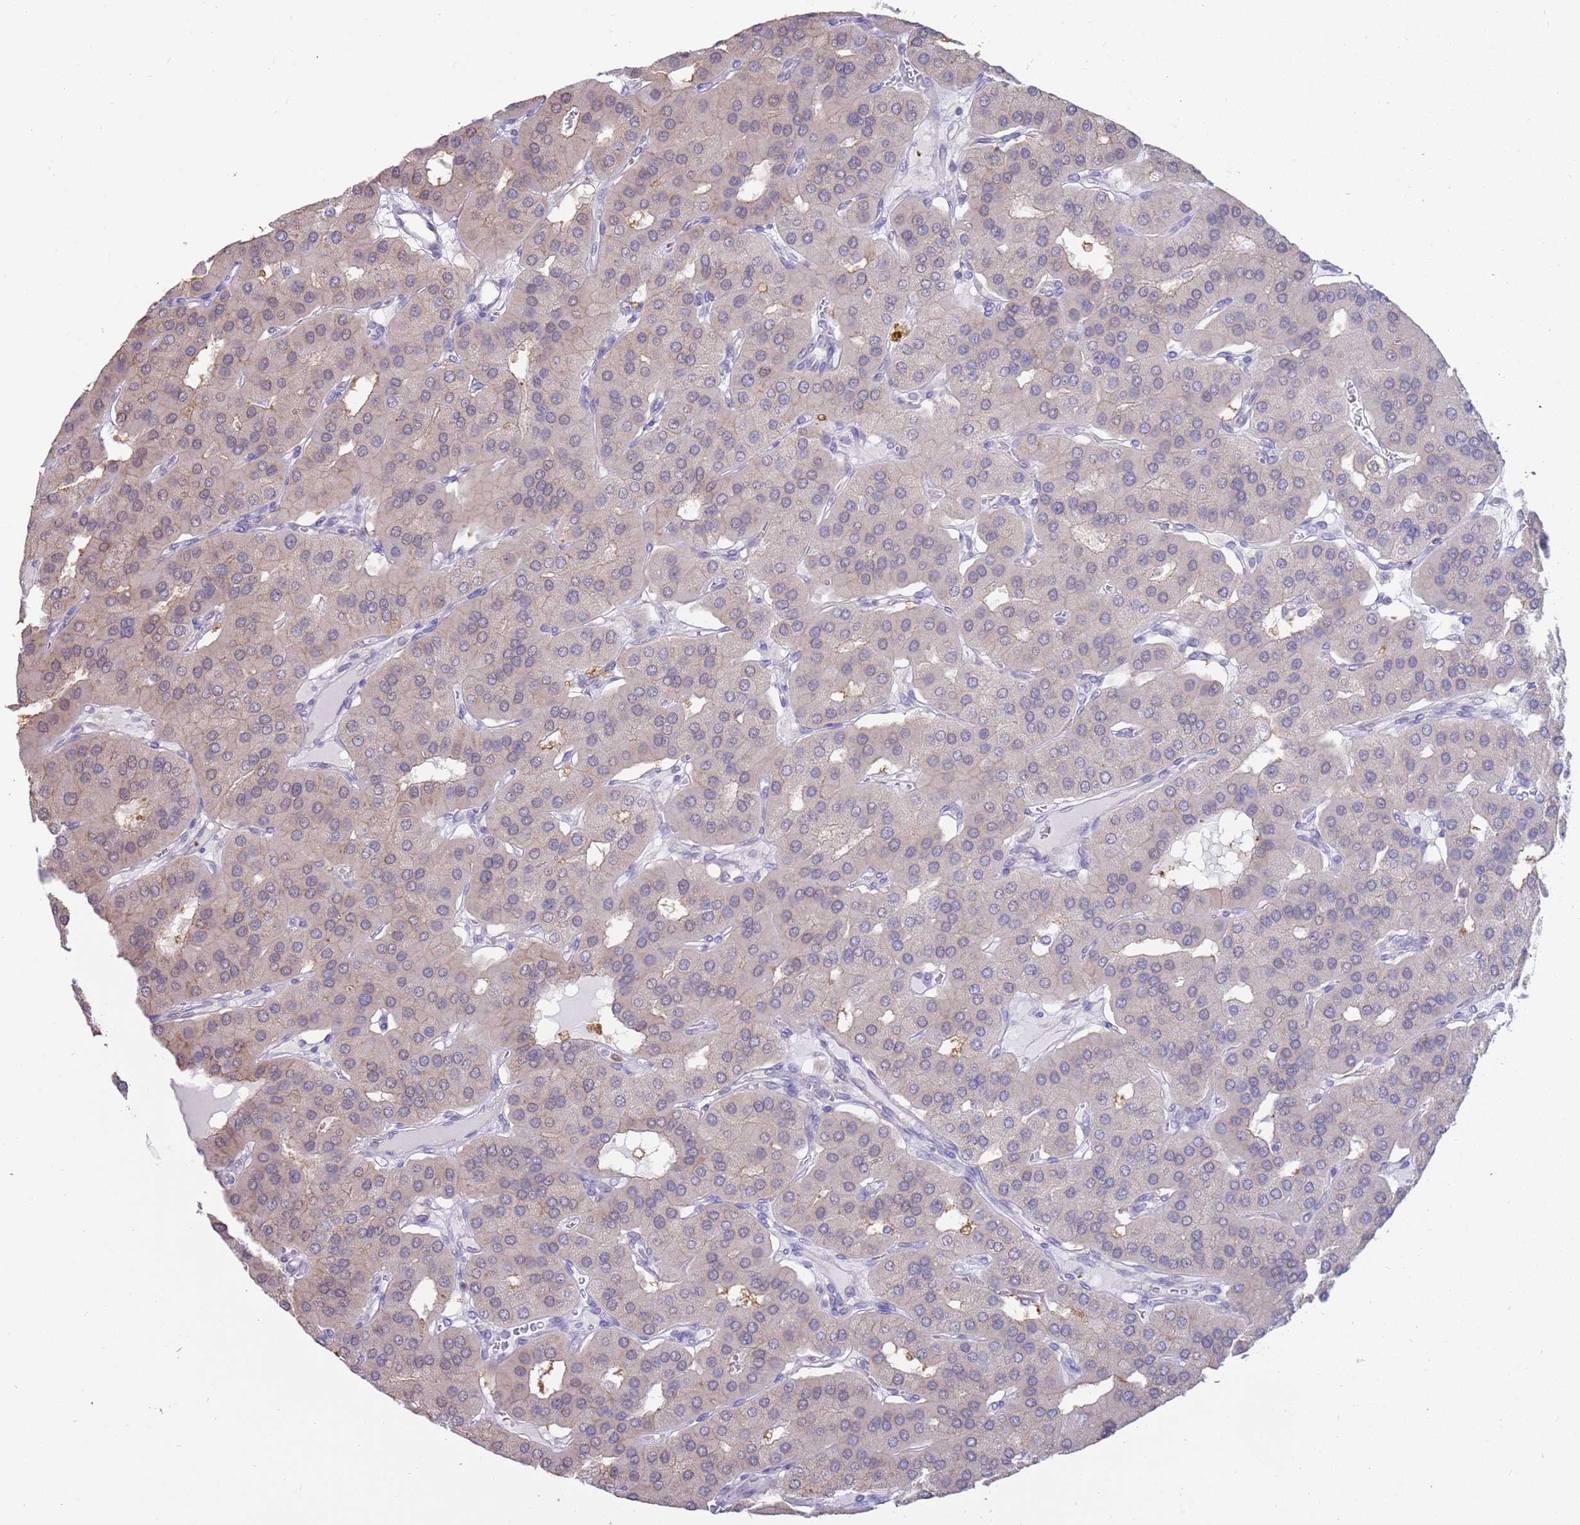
{"staining": {"intensity": "weak", "quantity": "<25%", "location": "cytoplasmic/membranous"}, "tissue": "parathyroid gland", "cell_type": "Glandular cells", "image_type": "normal", "snomed": [{"axis": "morphology", "description": "Normal tissue, NOS"}, {"axis": "morphology", "description": "Adenoma, NOS"}, {"axis": "topography", "description": "Parathyroid gland"}], "caption": "This micrograph is of unremarkable parathyroid gland stained with immunohistochemistry to label a protein in brown with the nuclei are counter-stained blue. There is no expression in glandular cells.", "gene": "AP5S1", "patient": {"sex": "female", "age": 86}}